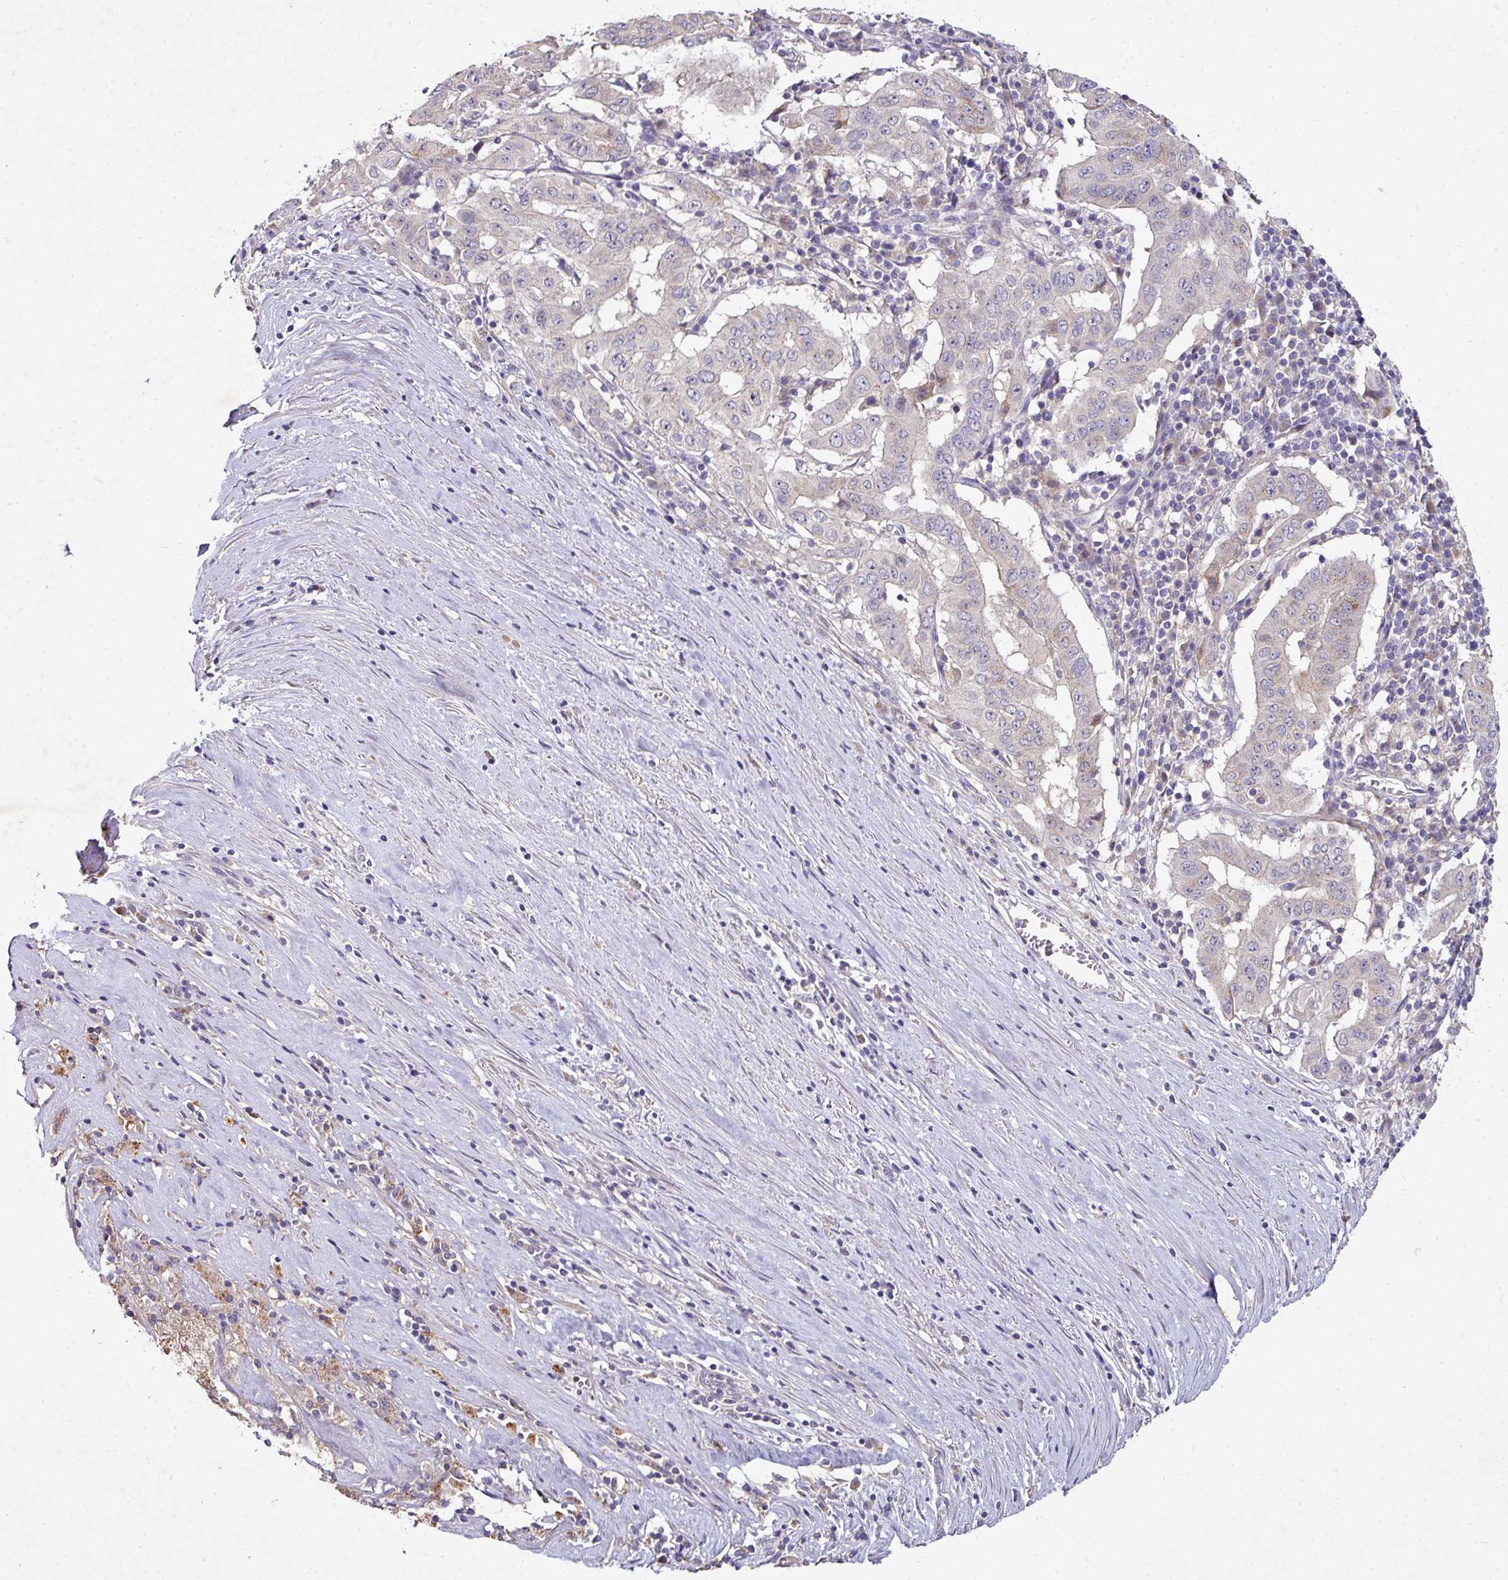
{"staining": {"intensity": "negative", "quantity": "none", "location": "none"}, "tissue": "pancreatic cancer", "cell_type": "Tumor cells", "image_type": "cancer", "snomed": [{"axis": "morphology", "description": "Adenocarcinoma, NOS"}, {"axis": "topography", "description": "Pancreas"}], "caption": "An image of human adenocarcinoma (pancreatic) is negative for staining in tumor cells.", "gene": "AEBP2", "patient": {"sex": "male", "age": 63}}